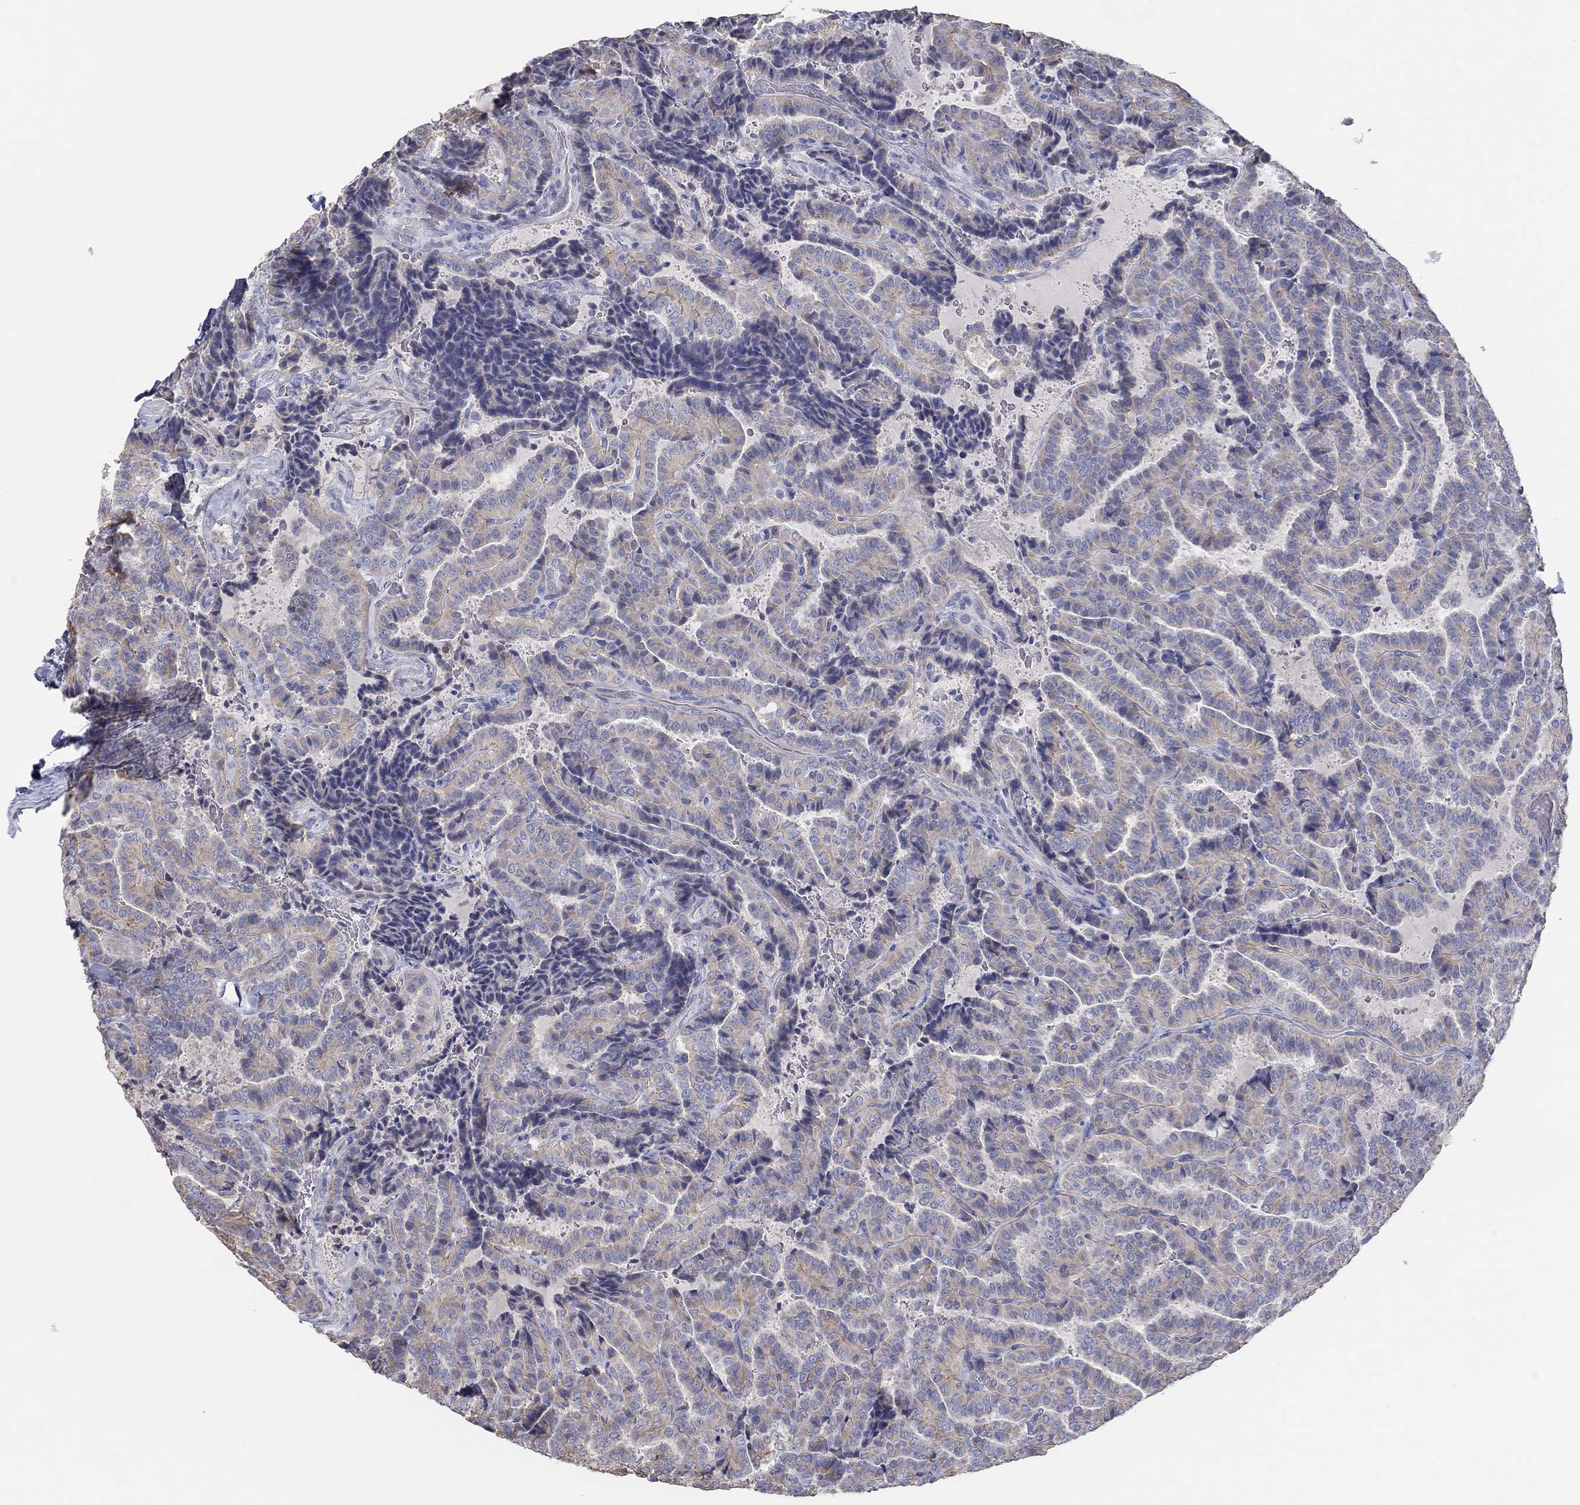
{"staining": {"intensity": "moderate", "quantity": "<25%", "location": "cytoplasmic/membranous"}, "tissue": "thyroid cancer", "cell_type": "Tumor cells", "image_type": "cancer", "snomed": [{"axis": "morphology", "description": "Papillary adenocarcinoma, NOS"}, {"axis": "topography", "description": "Thyroid gland"}], "caption": "DAB (3,3'-diaminobenzidine) immunohistochemical staining of thyroid cancer shows moderate cytoplasmic/membranous protein expression in approximately <25% of tumor cells.", "gene": "APOC3", "patient": {"sex": "female", "age": 39}}